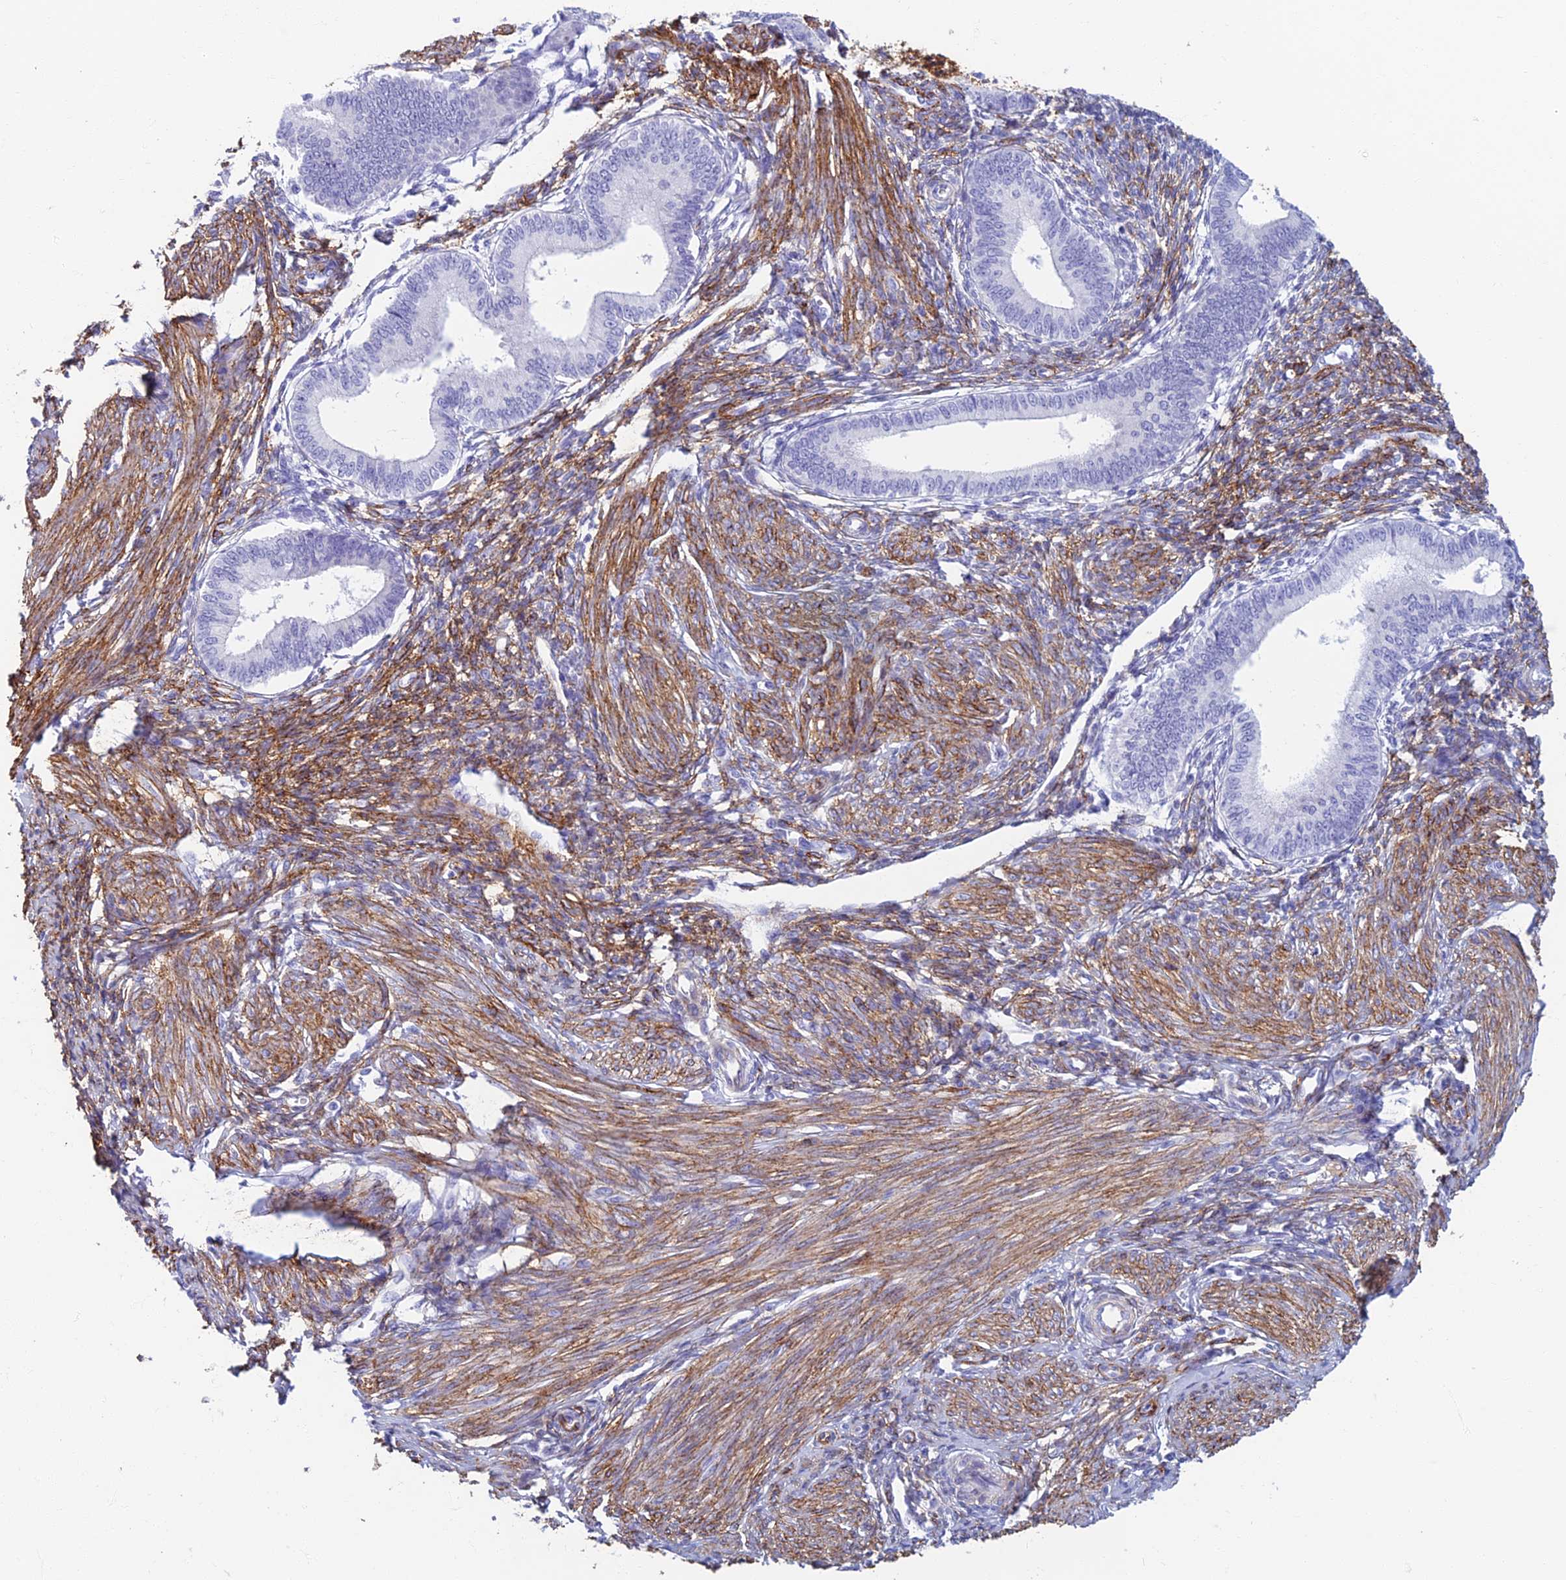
{"staining": {"intensity": "negative", "quantity": "none", "location": "none"}, "tissue": "endometrium", "cell_type": "Cells in endometrial stroma", "image_type": "normal", "snomed": [{"axis": "morphology", "description": "Normal tissue, NOS"}, {"axis": "topography", "description": "Endometrium"}], "caption": "Immunohistochemistry image of unremarkable endometrium: human endometrium stained with DAB reveals no significant protein expression in cells in endometrial stroma.", "gene": "ETFRF1", "patient": {"sex": "female", "age": 46}}